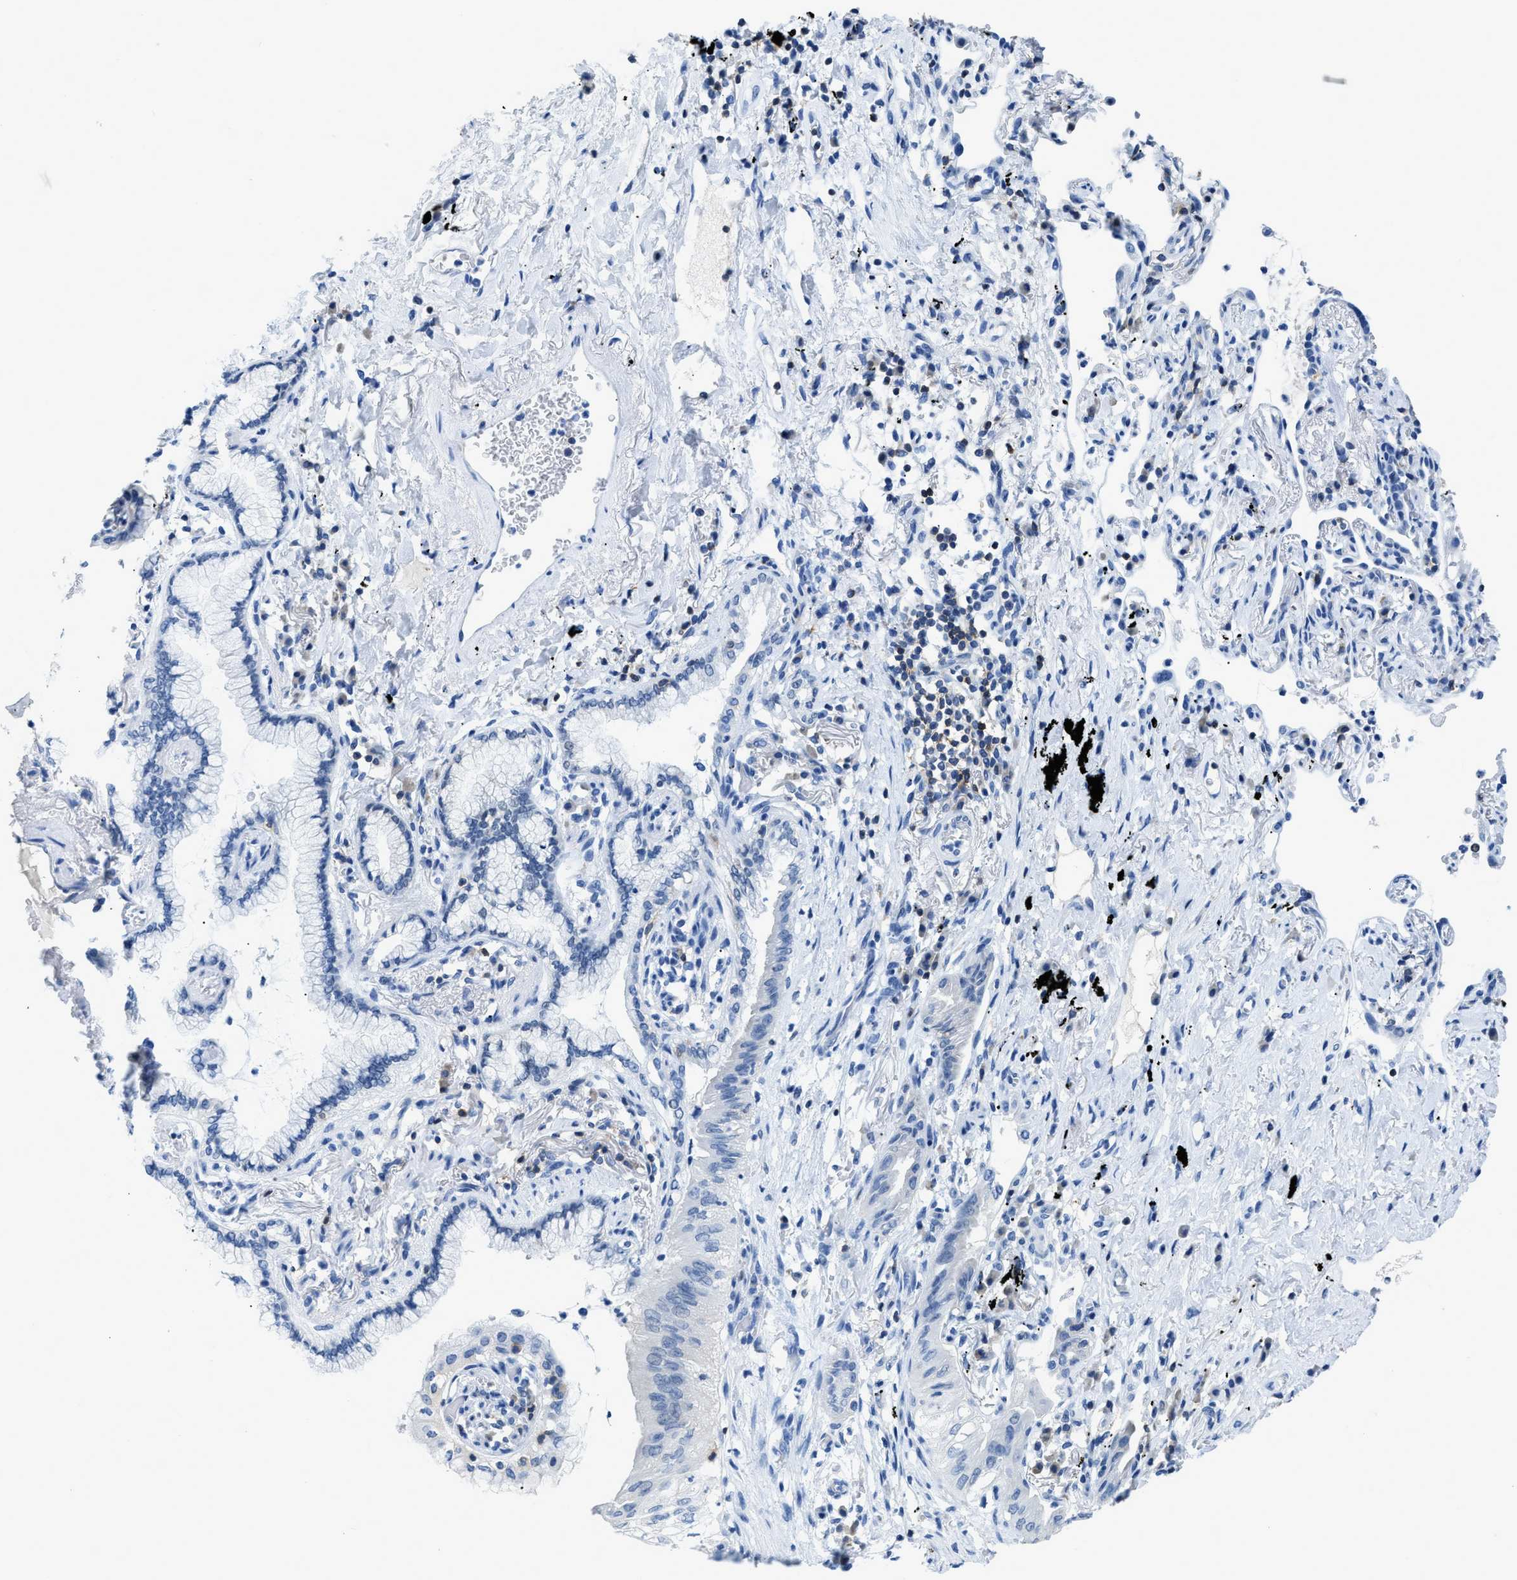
{"staining": {"intensity": "negative", "quantity": "none", "location": "none"}, "tissue": "lung cancer", "cell_type": "Tumor cells", "image_type": "cancer", "snomed": [{"axis": "morphology", "description": "Normal tissue, NOS"}, {"axis": "morphology", "description": "Adenocarcinoma, NOS"}, {"axis": "topography", "description": "Bronchus"}, {"axis": "topography", "description": "Lung"}], "caption": "This is a photomicrograph of immunohistochemistry staining of lung cancer, which shows no positivity in tumor cells.", "gene": "NFATC2", "patient": {"sex": "female", "age": 70}}